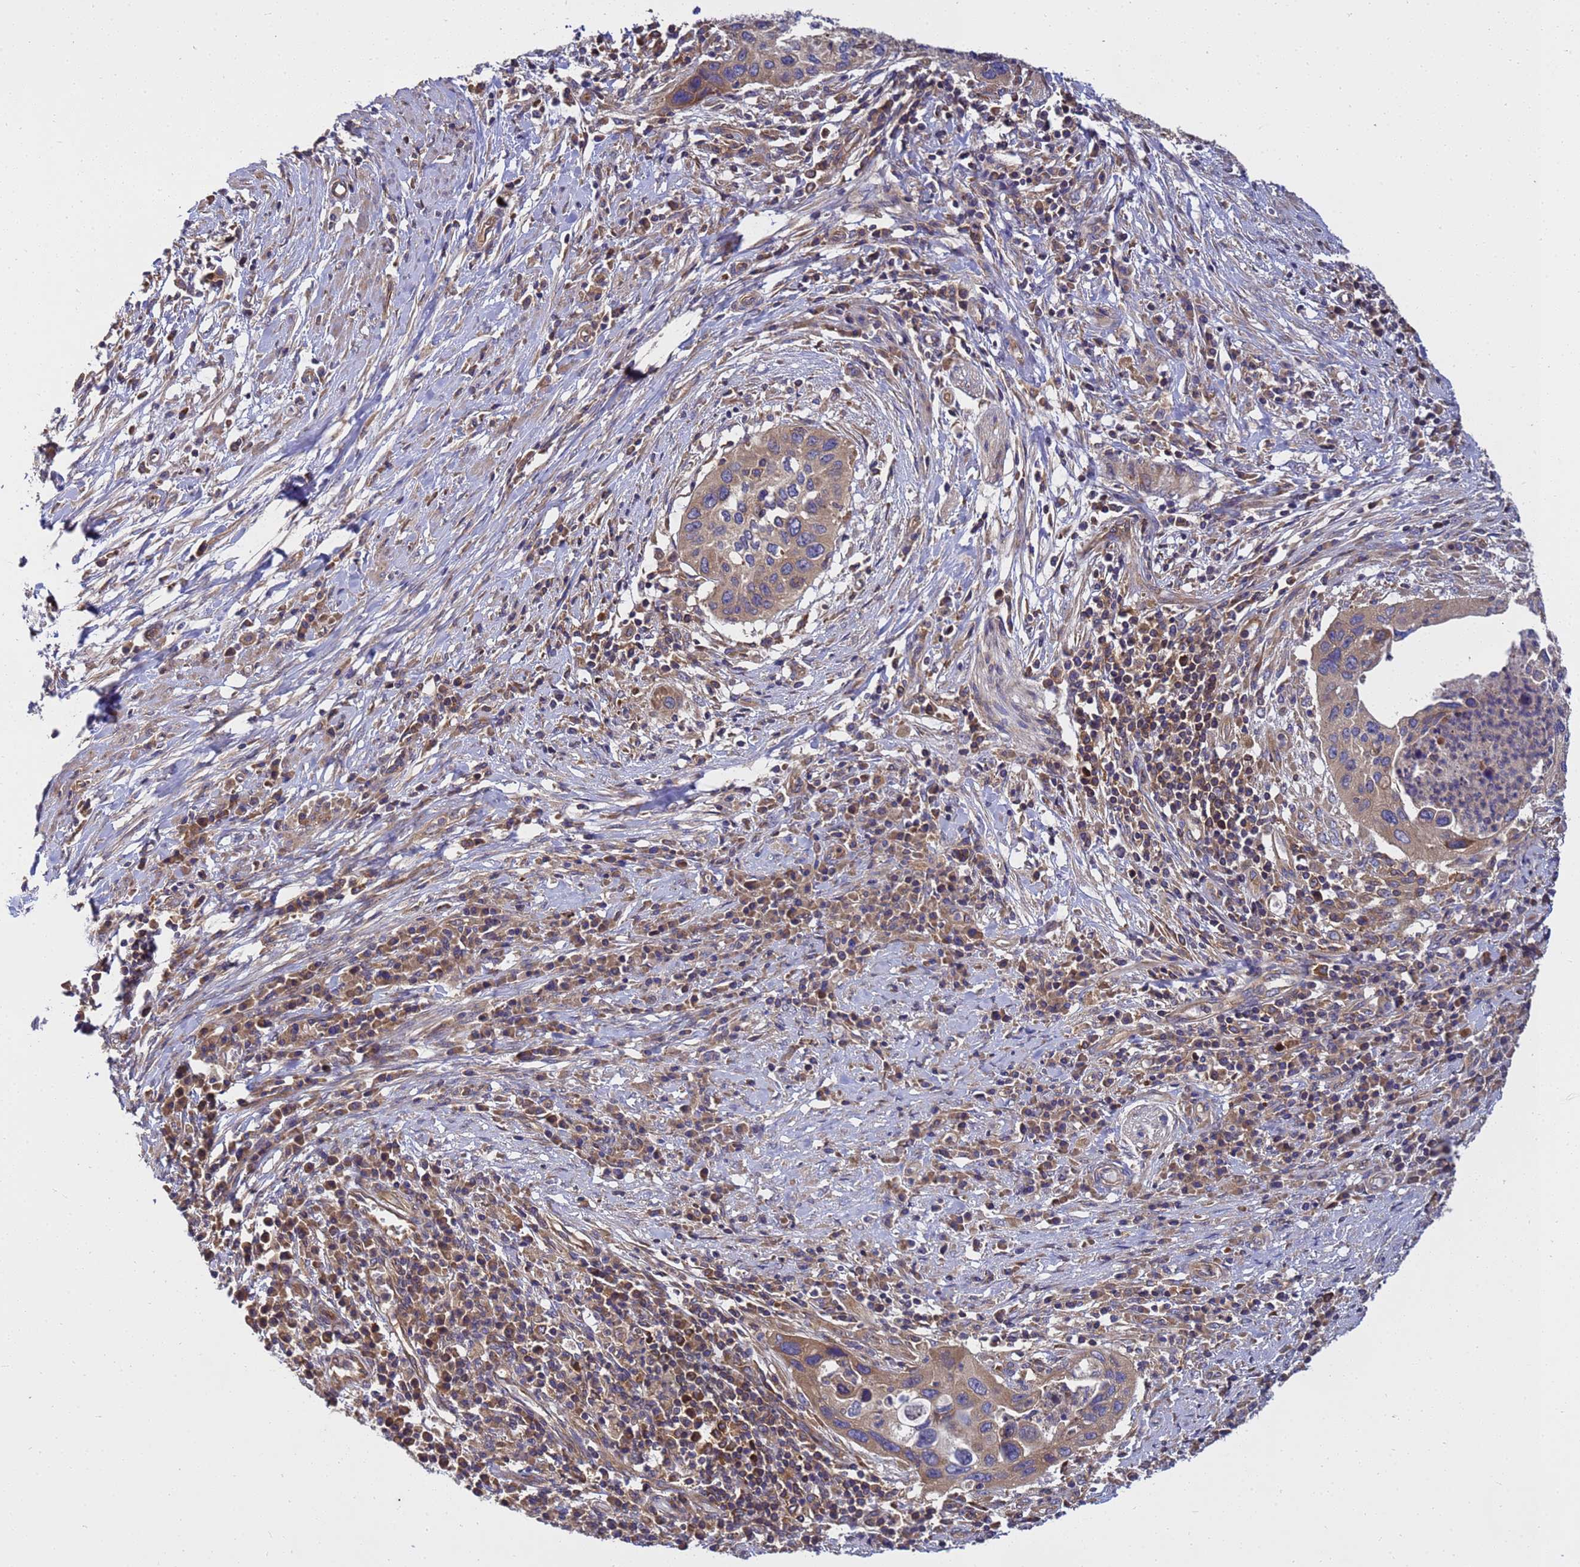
{"staining": {"intensity": "weak", "quantity": ">75%", "location": "cytoplasmic/membranous"}, "tissue": "cervical cancer", "cell_type": "Tumor cells", "image_type": "cancer", "snomed": [{"axis": "morphology", "description": "Squamous cell carcinoma, NOS"}, {"axis": "topography", "description": "Cervix"}], "caption": "A low amount of weak cytoplasmic/membranous staining is appreciated in approximately >75% of tumor cells in squamous cell carcinoma (cervical) tissue. (Brightfield microscopy of DAB IHC at high magnification).", "gene": "BECN1", "patient": {"sex": "female", "age": 38}}